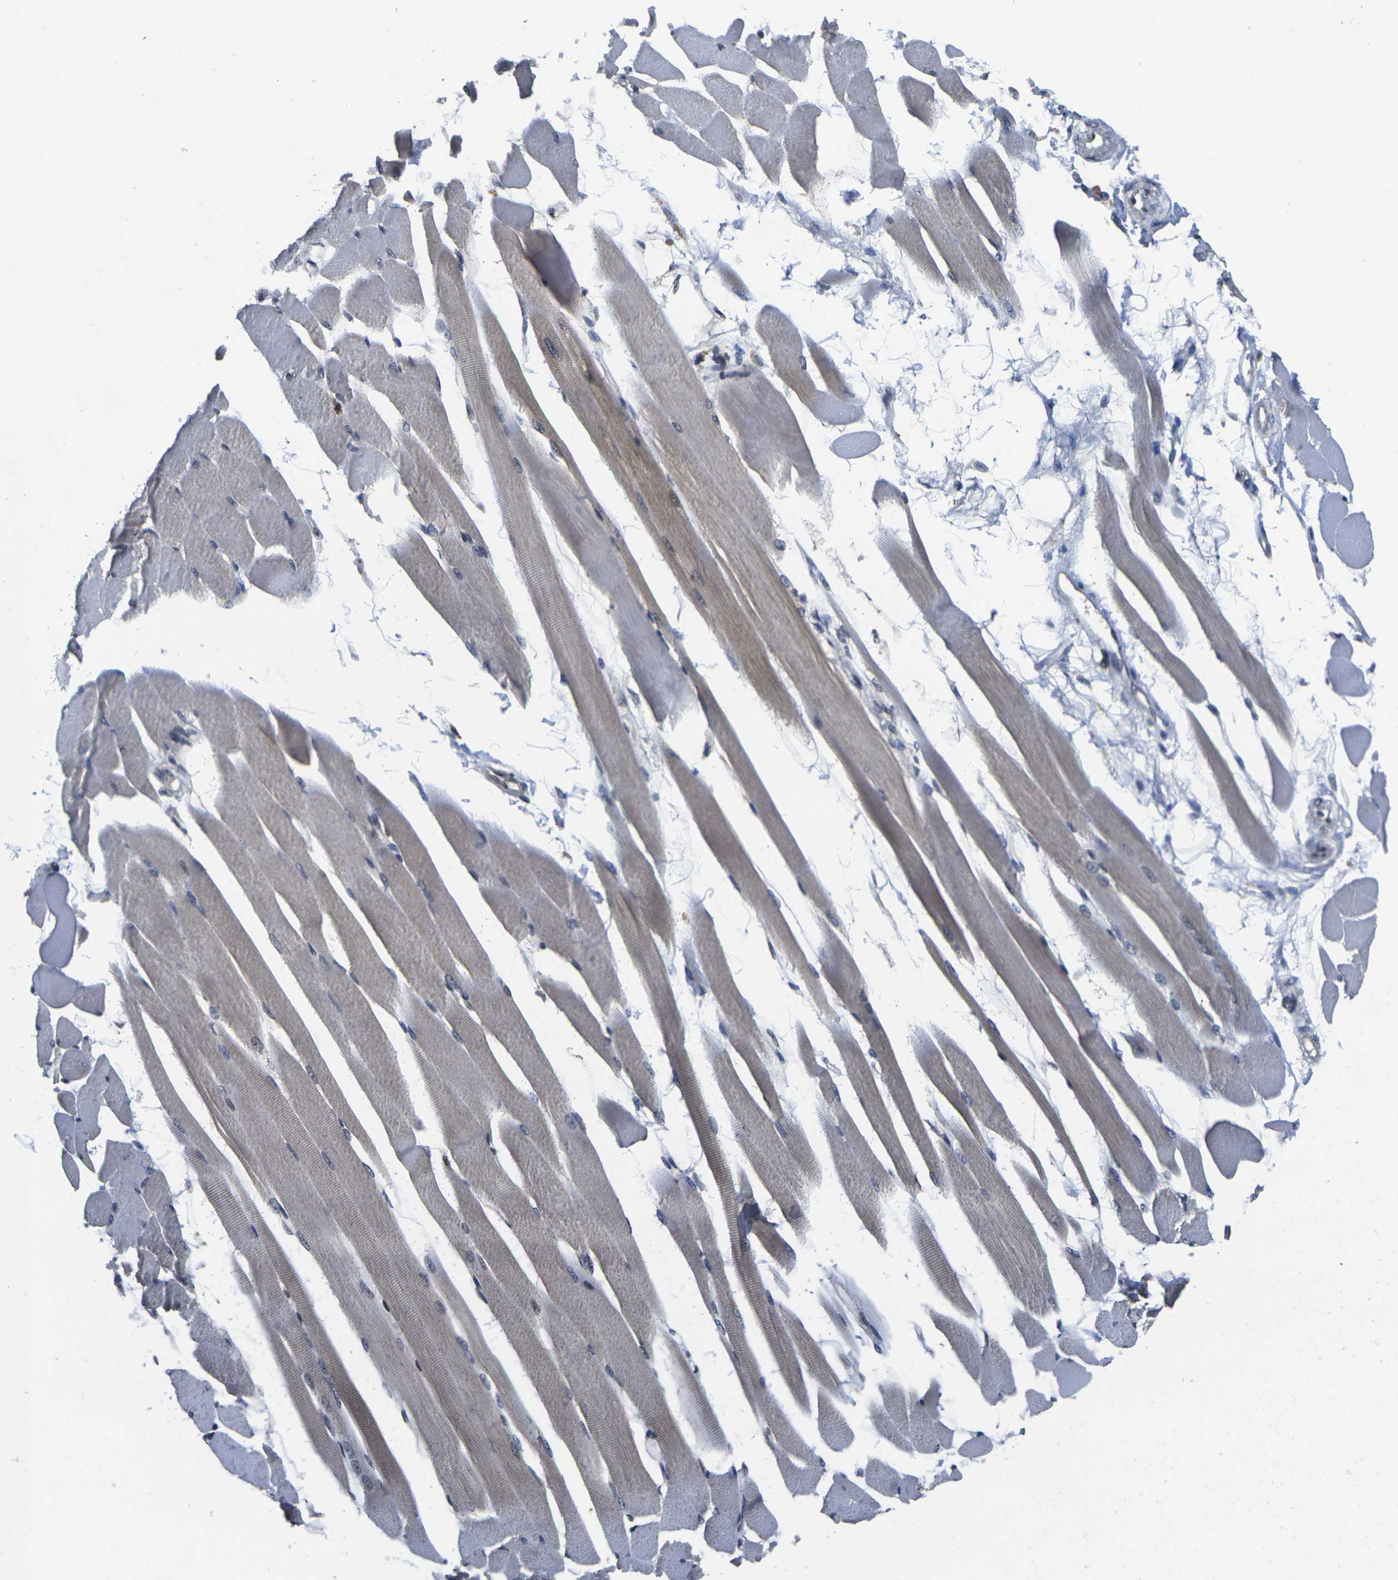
{"staining": {"intensity": "weak", "quantity": "25%-75%", "location": "cytoplasmic/membranous"}, "tissue": "skeletal muscle", "cell_type": "Myocytes", "image_type": "normal", "snomed": [{"axis": "morphology", "description": "Normal tissue, NOS"}, {"axis": "topography", "description": "Skeletal muscle"}, {"axis": "topography", "description": "Peripheral nerve tissue"}], "caption": "Immunohistochemistry of unremarkable human skeletal muscle displays low levels of weak cytoplasmic/membranous staining in approximately 25%-75% of myocytes.", "gene": "GTF2E1", "patient": {"sex": "female", "age": 84}}